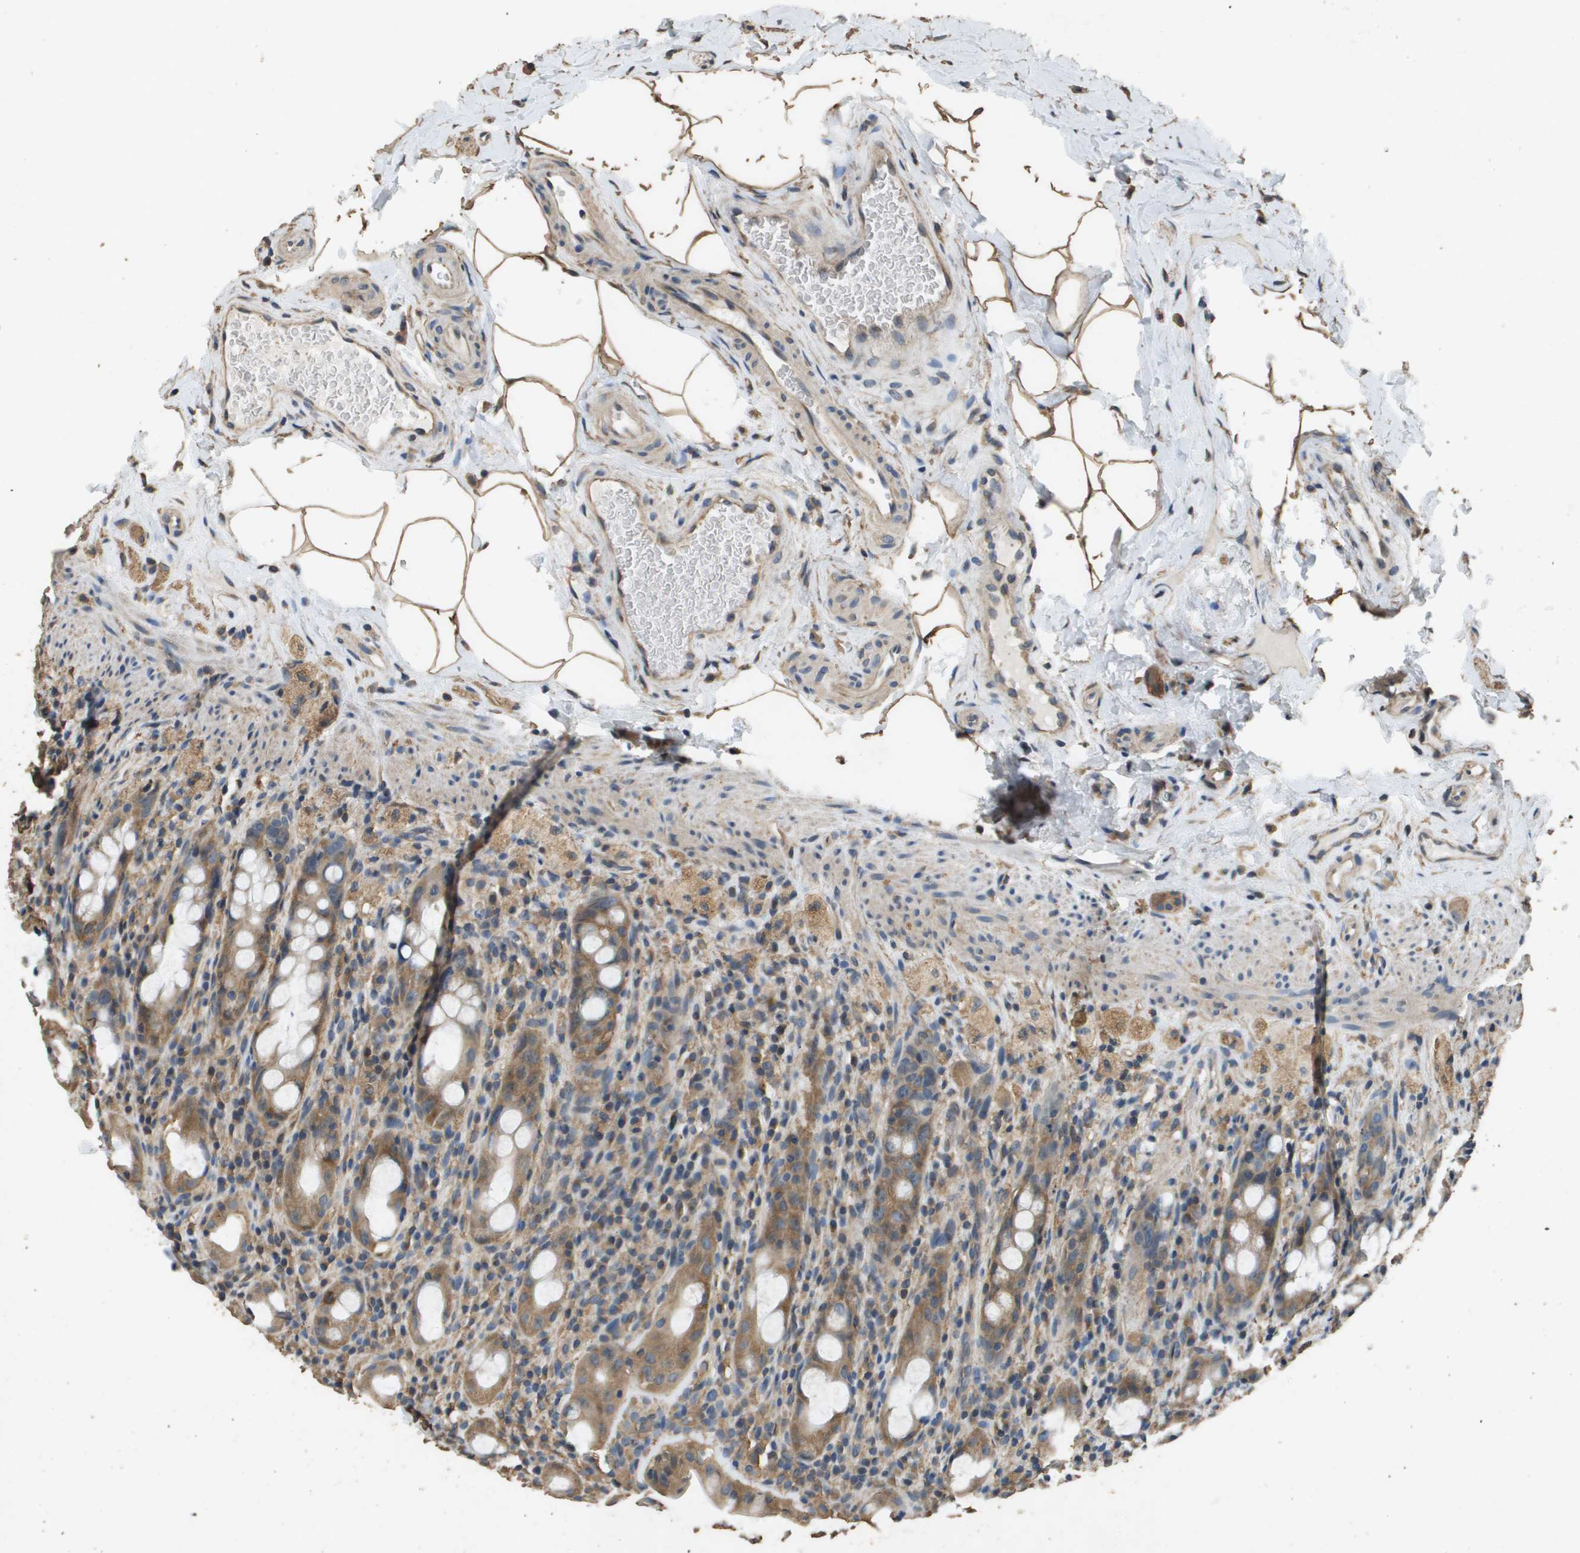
{"staining": {"intensity": "moderate", "quantity": ">75%", "location": "cytoplasmic/membranous"}, "tissue": "rectum", "cell_type": "Glandular cells", "image_type": "normal", "snomed": [{"axis": "morphology", "description": "Normal tissue, NOS"}, {"axis": "topography", "description": "Rectum"}], "caption": "Moderate cytoplasmic/membranous protein staining is present in approximately >75% of glandular cells in rectum.", "gene": "RAB6B", "patient": {"sex": "male", "age": 44}}